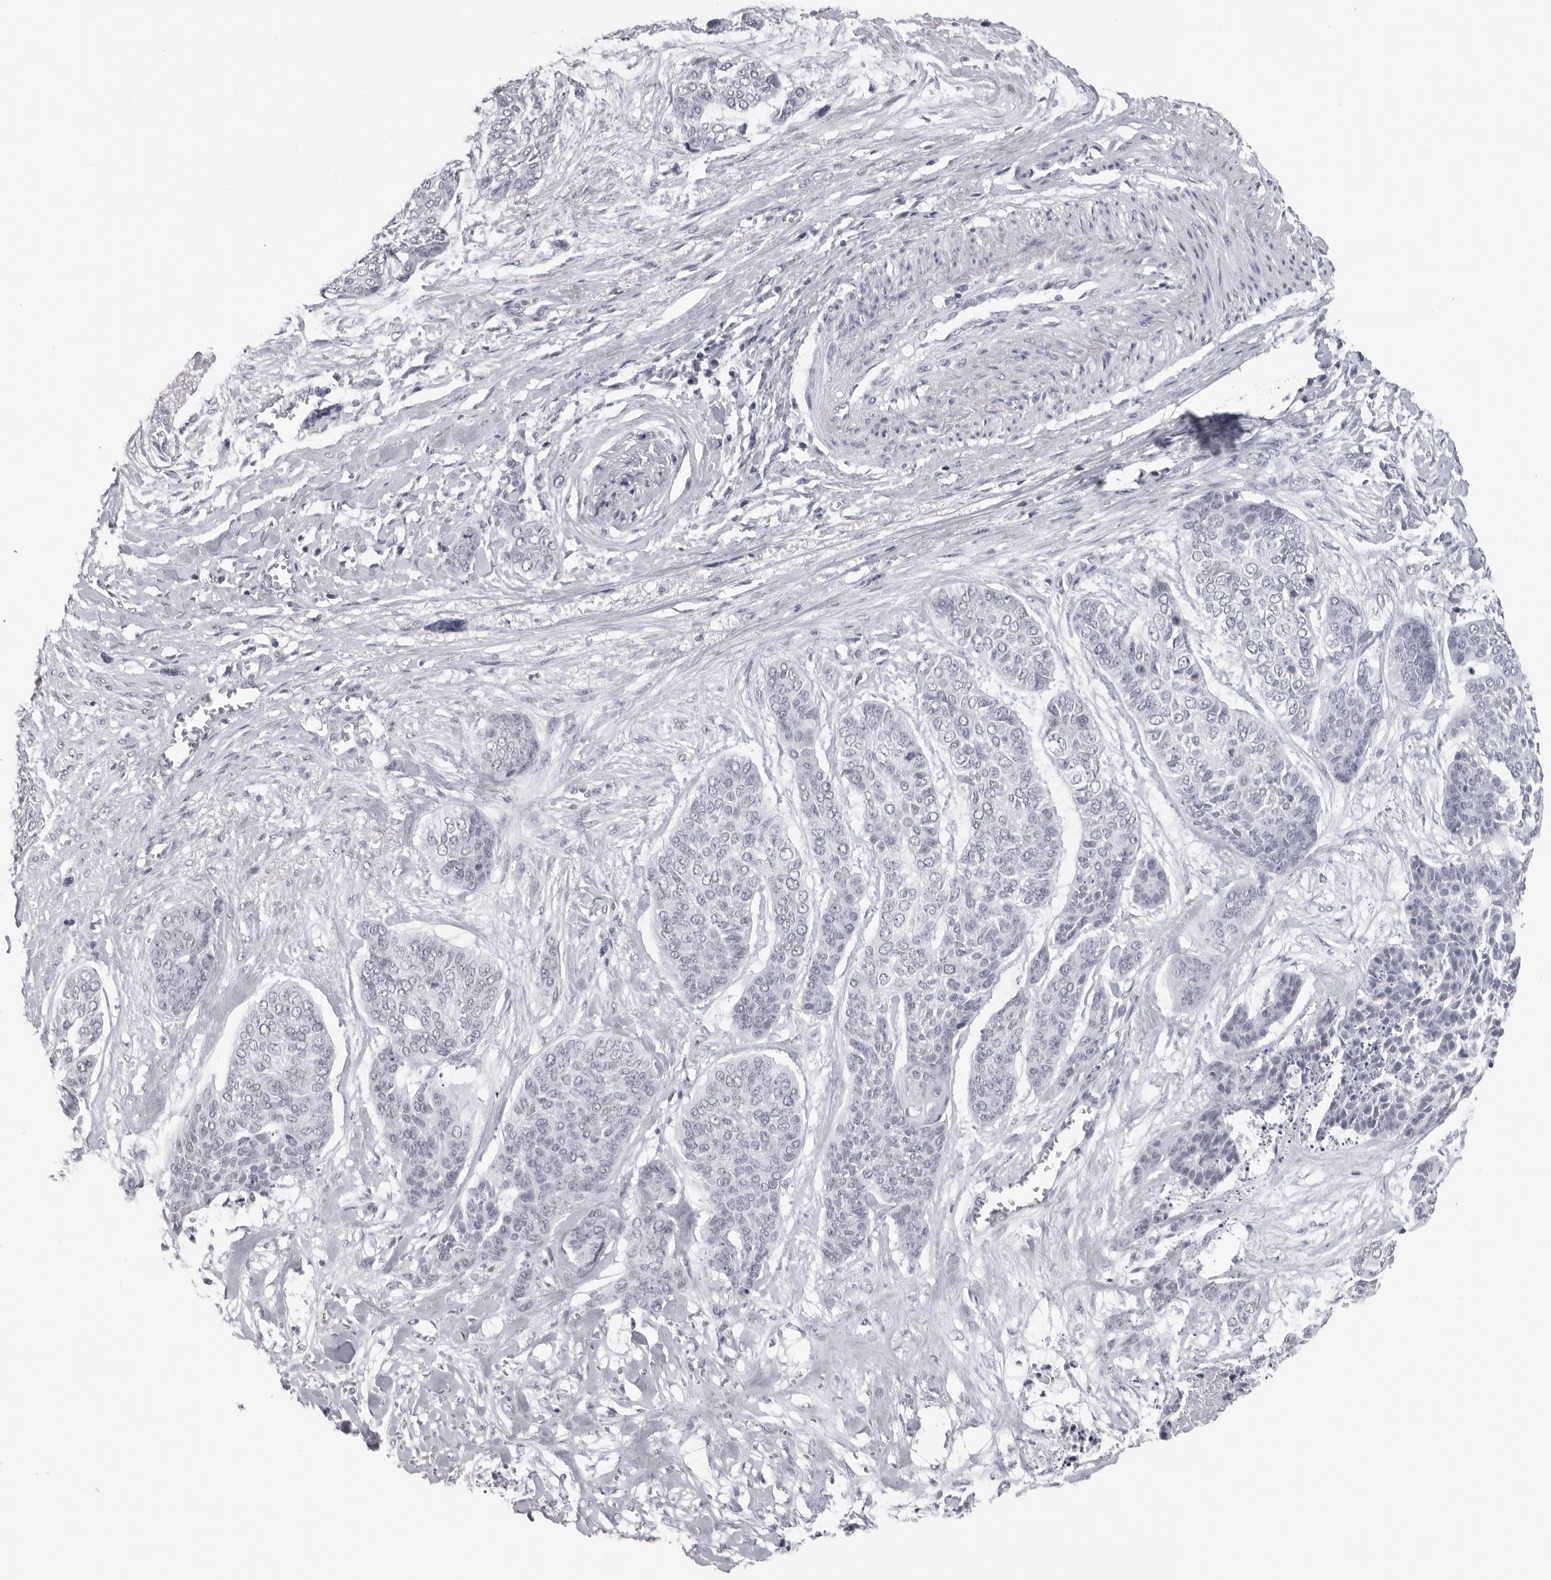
{"staining": {"intensity": "negative", "quantity": "none", "location": "none"}, "tissue": "skin cancer", "cell_type": "Tumor cells", "image_type": "cancer", "snomed": [{"axis": "morphology", "description": "Basal cell carcinoma"}, {"axis": "topography", "description": "Skin"}], "caption": "IHC of human skin basal cell carcinoma displays no expression in tumor cells.", "gene": "ESPN", "patient": {"sex": "female", "age": 64}}